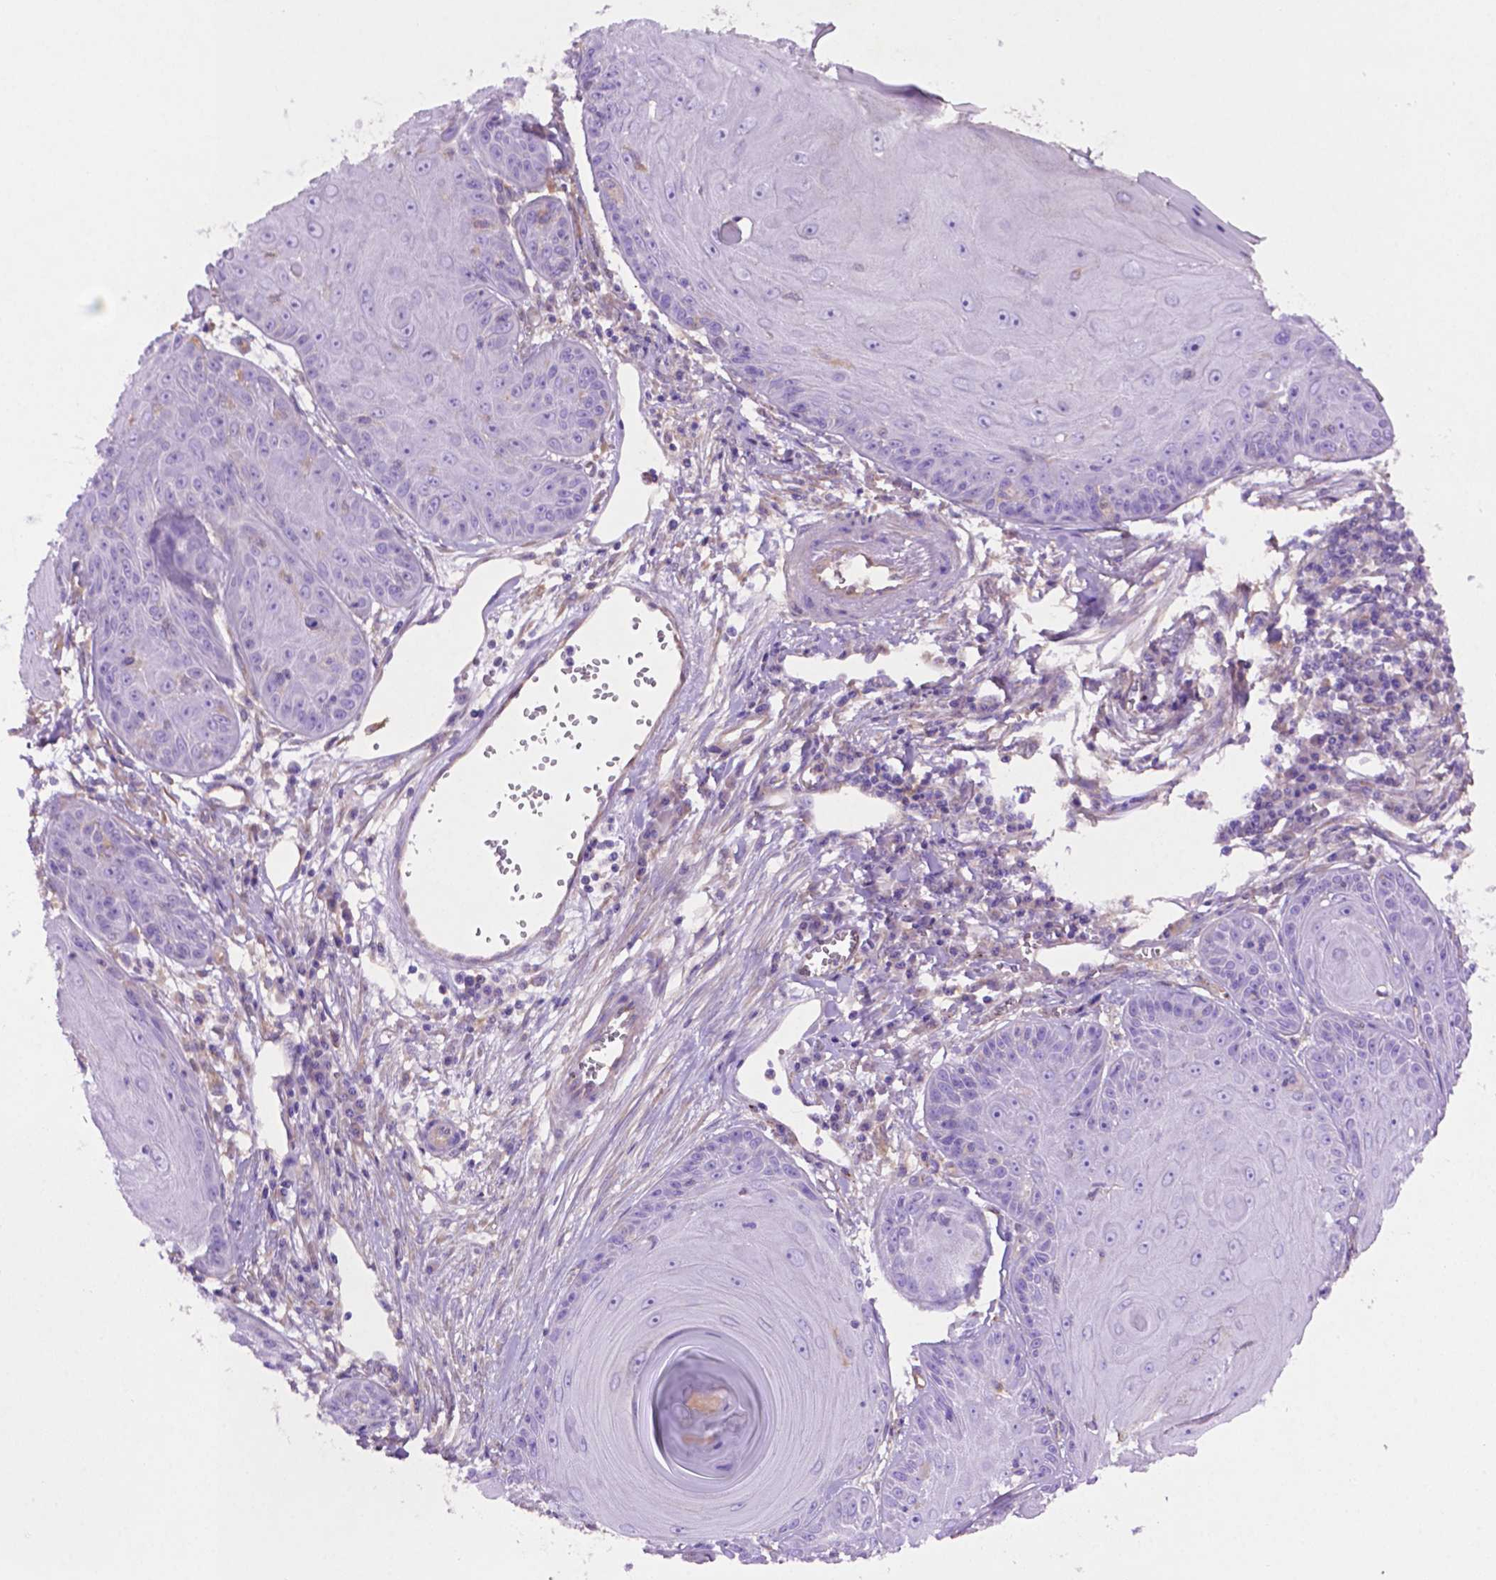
{"staining": {"intensity": "negative", "quantity": "none", "location": "none"}, "tissue": "skin cancer", "cell_type": "Tumor cells", "image_type": "cancer", "snomed": [{"axis": "morphology", "description": "Squamous cell carcinoma, NOS"}, {"axis": "topography", "description": "Skin"}, {"axis": "topography", "description": "Vulva"}], "caption": "Immunohistochemical staining of human skin cancer (squamous cell carcinoma) shows no significant expression in tumor cells.", "gene": "GDPD5", "patient": {"sex": "female", "age": 85}}